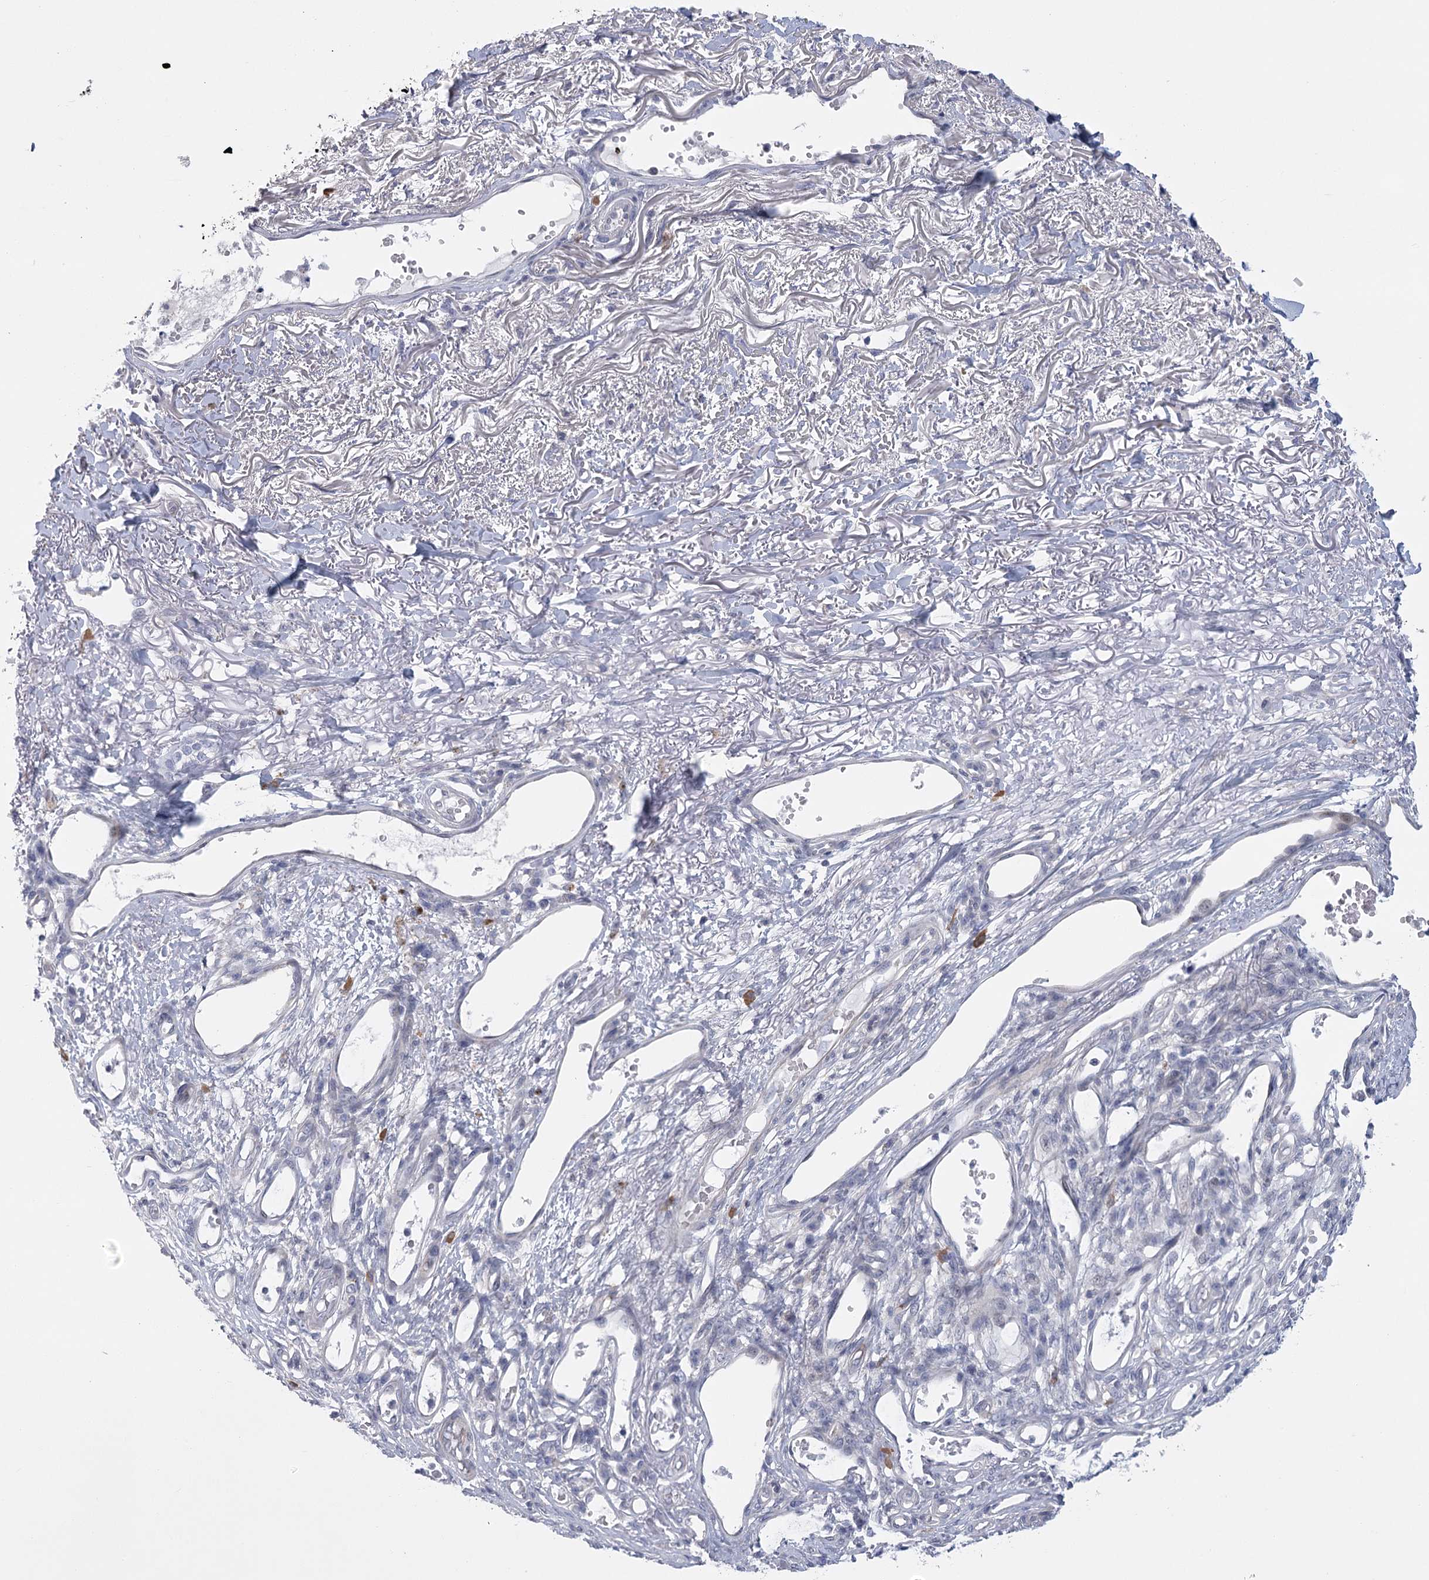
{"staining": {"intensity": "negative", "quantity": "none", "location": "none"}, "tissue": "skin cancer", "cell_type": "Tumor cells", "image_type": "cancer", "snomed": [{"axis": "morphology", "description": "Basal cell carcinoma"}, {"axis": "topography", "description": "Skin"}], "caption": "Image shows no protein expression in tumor cells of skin cancer (basal cell carcinoma) tissue.", "gene": "FAM76B", "patient": {"sex": "female", "age": 84}}